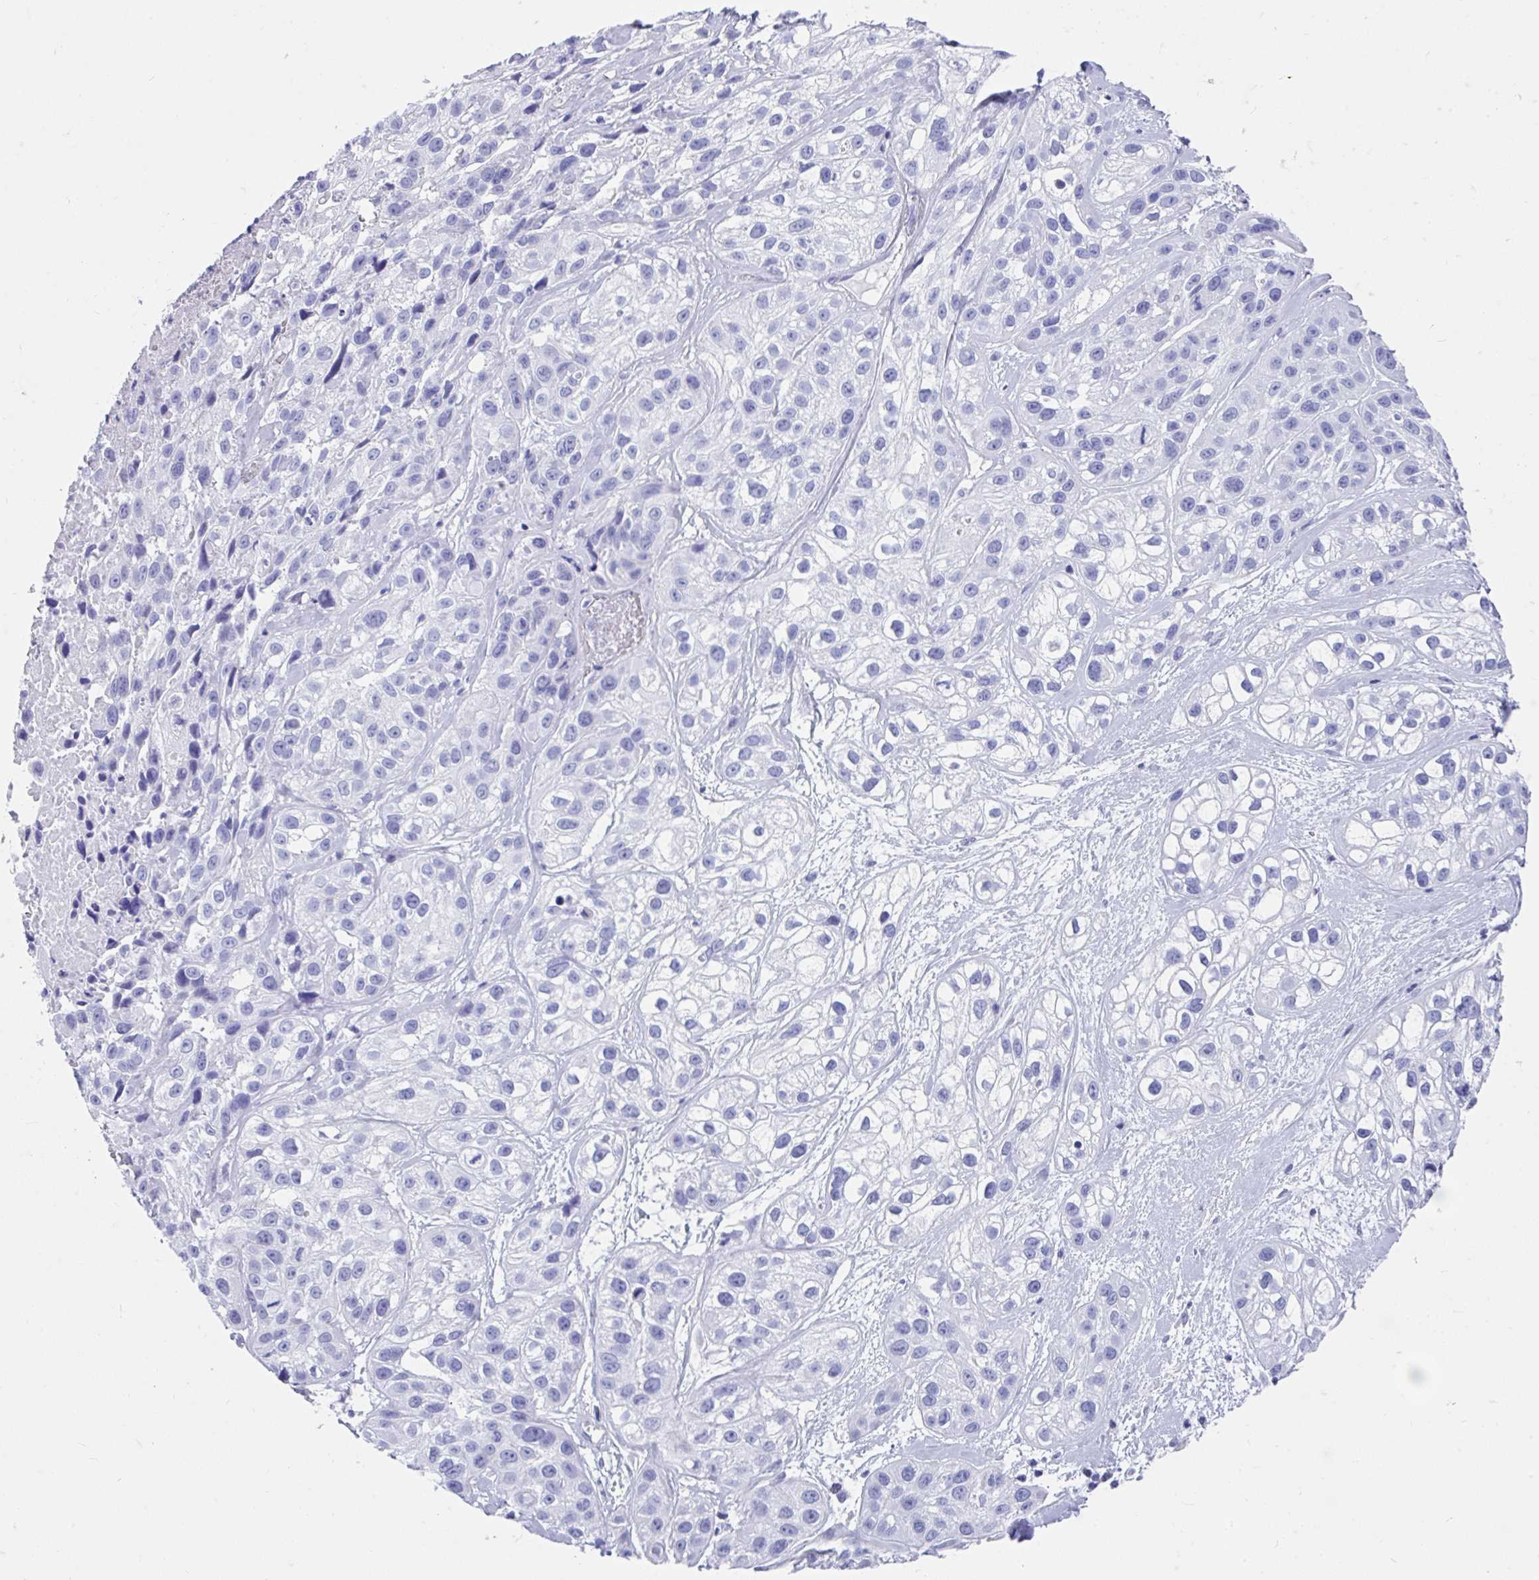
{"staining": {"intensity": "negative", "quantity": "none", "location": "none"}, "tissue": "skin cancer", "cell_type": "Tumor cells", "image_type": "cancer", "snomed": [{"axis": "morphology", "description": "Squamous cell carcinoma, NOS"}, {"axis": "topography", "description": "Skin"}], "caption": "DAB (3,3'-diaminobenzidine) immunohistochemical staining of human skin cancer (squamous cell carcinoma) shows no significant positivity in tumor cells. (DAB (3,3'-diaminobenzidine) immunohistochemistry, high magnification).", "gene": "FAM107A", "patient": {"sex": "male", "age": 82}}